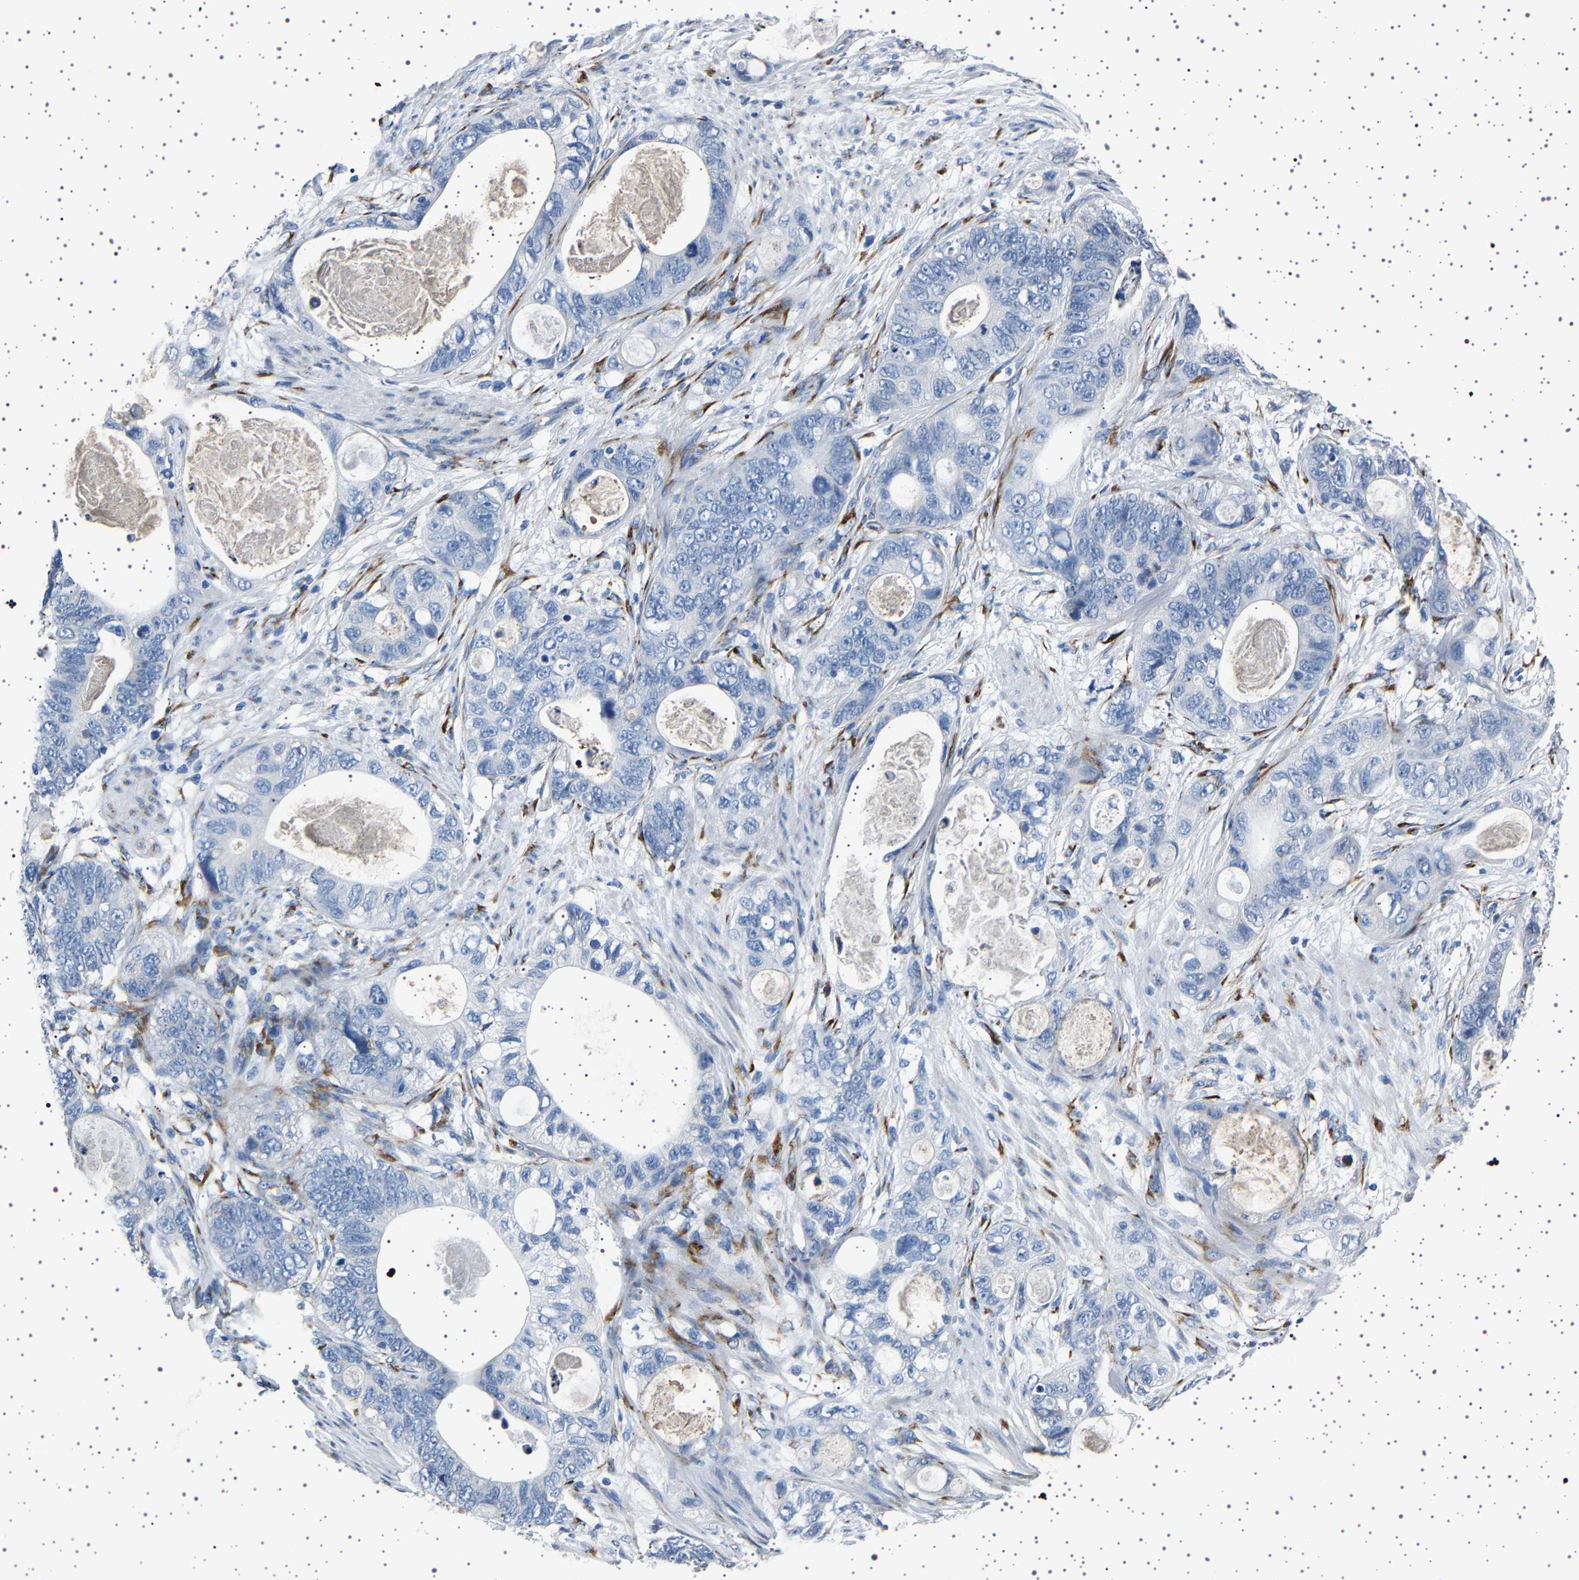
{"staining": {"intensity": "negative", "quantity": "none", "location": "none"}, "tissue": "stomach cancer", "cell_type": "Tumor cells", "image_type": "cancer", "snomed": [{"axis": "morphology", "description": "Normal tissue, NOS"}, {"axis": "morphology", "description": "Adenocarcinoma, NOS"}, {"axis": "topography", "description": "Stomach"}], "caption": "Tumor cells are negative for brown protein staining in stomach cancer (adenocarcinoma).", "gene": "FTCD", "patient": {"sex": "female", "age": 89}}